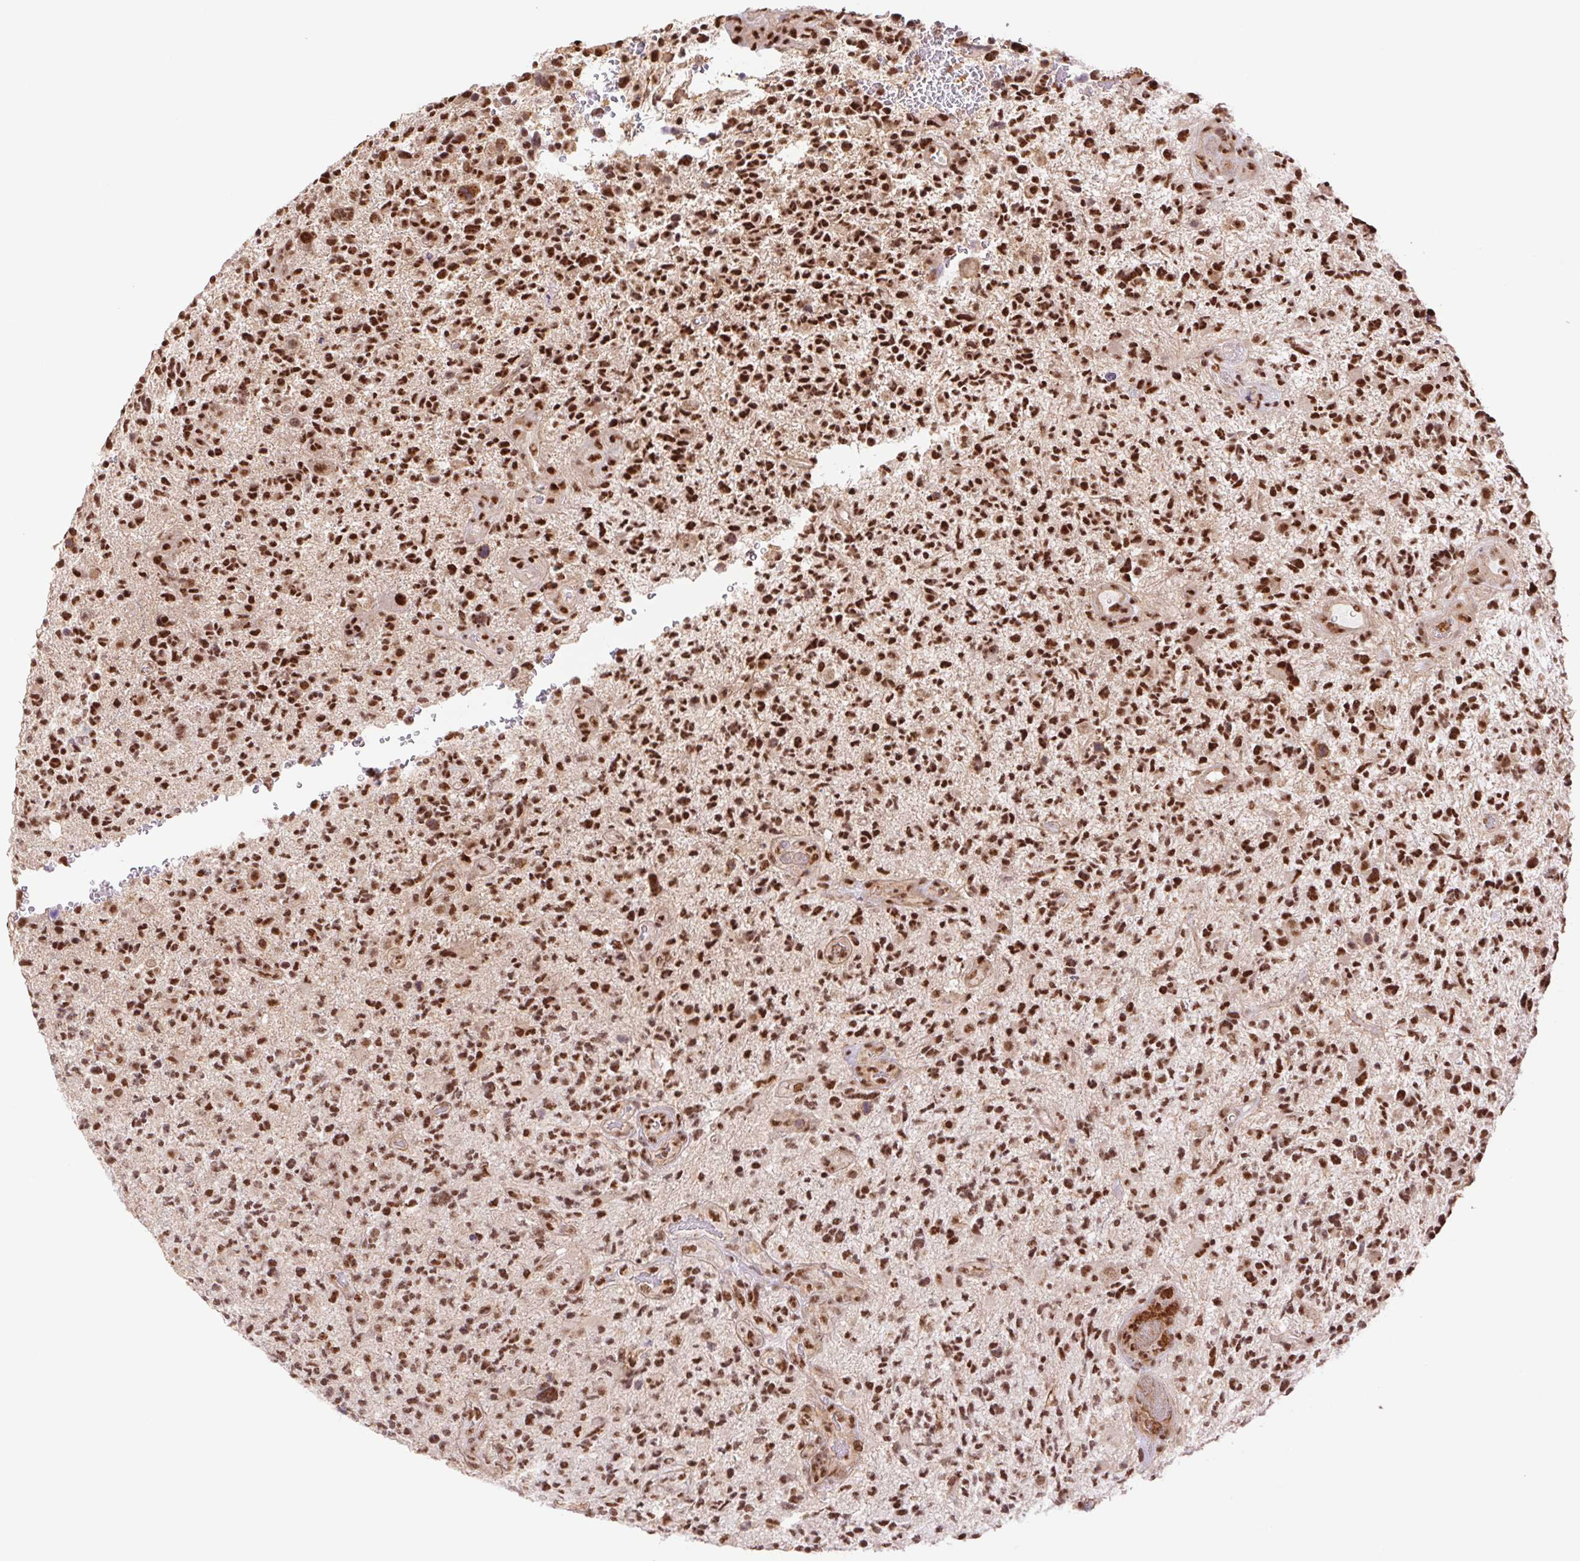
{"staining": {"intensity": "strong", "quantity": ">75%", "location": "nuclear"}, "tissue": "glioma", "cell_type": "Tumor cells", "image_type": "cancer", "snomed": [{"axis": "morphology", "description": "Glioma, malignant, High grade"}, {"axis": "topography", "description": "Brain"}], "caption": "Tumor cells show strong nuclear staining in approximately >75% of cells in glioma. (brown staining indicates protein expression, while blue staining denotes nuclei).", "gene": "CWC25", "patient": {"sex": "female", "age": 71}}